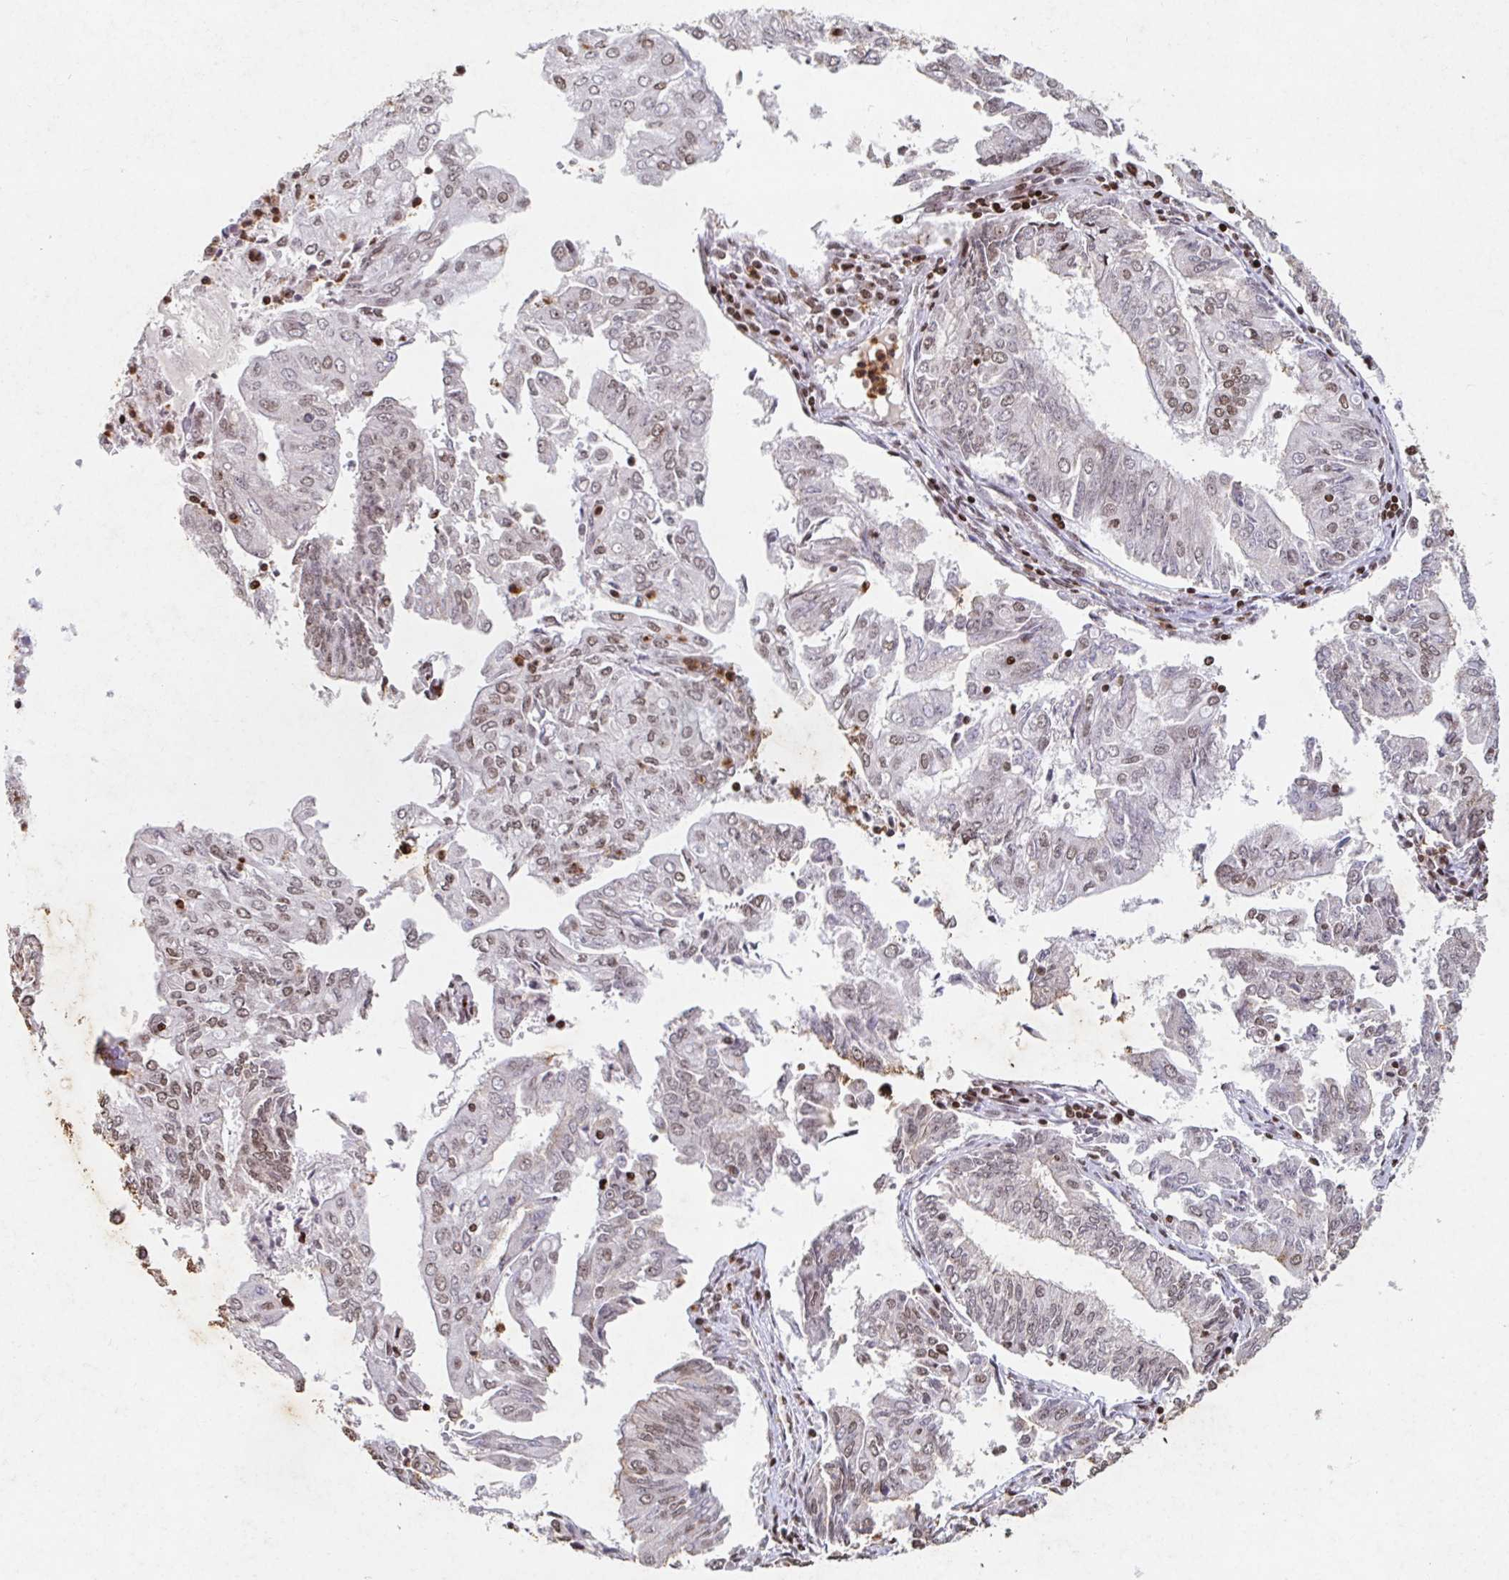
{"staining": {"intensity": "weak", "quantity": "<25%", "location": "nuclear"}, "tissue": "endometrial cancer", "cell_type": "Tumor cells", "image_type": "cancer", "snomed": [{"axis": "morphology", "description": "Adenocarcinoma, NOS"}, {"axis": "topography", "description": "Endometrium"}], "caption": "Immunohistochemistry (IHC) photomicrograph of endometrial cancer (adenocarcinoma) stained for a protein (brown), which displays no staining in tumor cells. (DAB immunohistochemistry (IHC) visualized using brightfield microscopy, high magnification).", "gene": "C19orf53", "patient": {"sex": "female", "age": 61}}